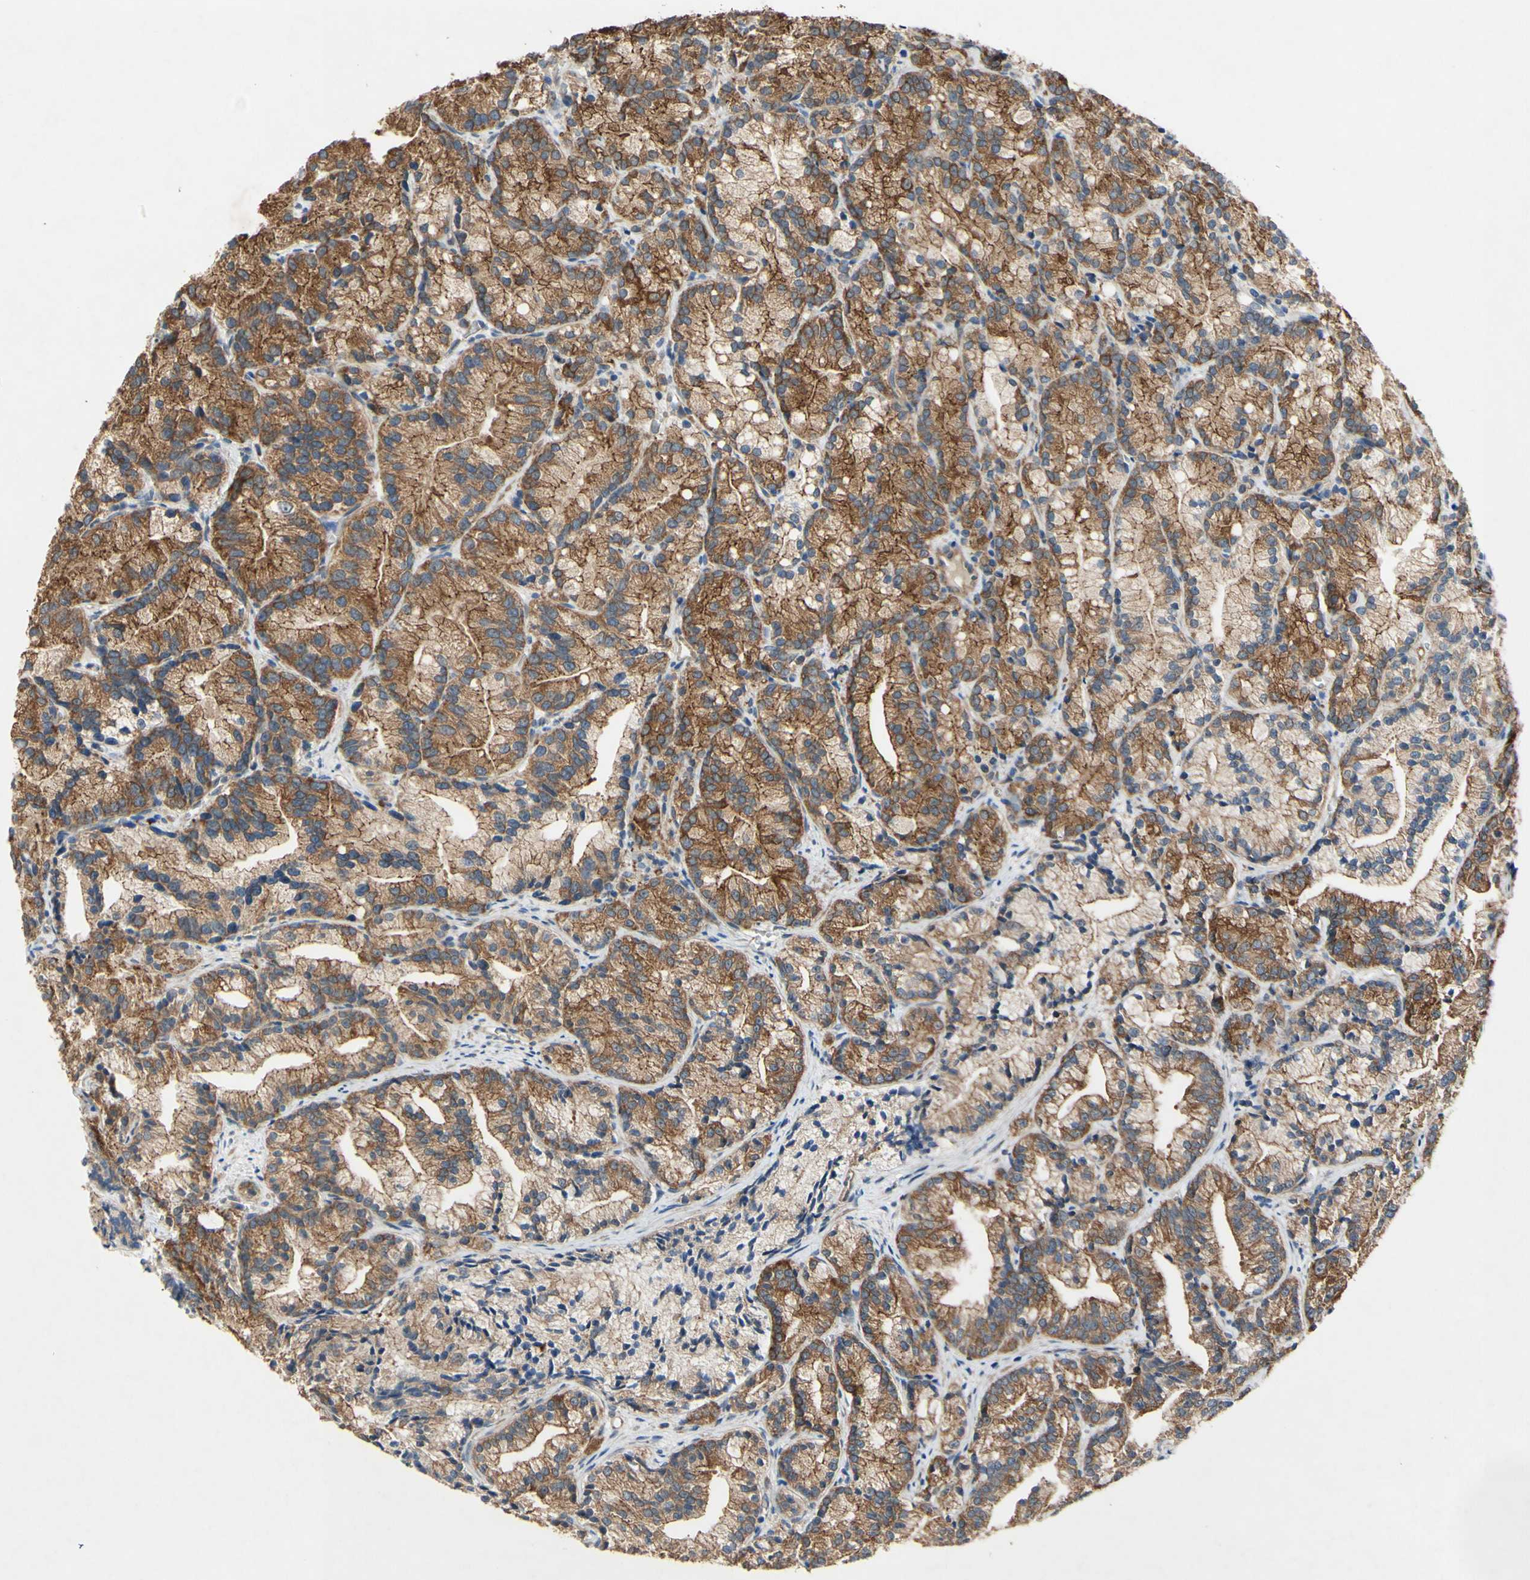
{"staining": {"intensity": "strong", "quantity": "25%-75%", "location": "cytoplasmic/membranous"}, "tissue": "prostate cancer", "cell_type": "Tumor cells", "image_type": "cancer", "snomed": [{"axis": "morphology", "description": "Adenocarcinoma, Low grade"}, {"axis": "topography", "description": "Prostate"}], "caption": "Protein staining of low-grade adenocarcinoma (prostate) tissue displays strong cytoplasmic/membranous expression in approximately 25%-75% of tumor cells.", "gene": "PDGFB", "patient": {"sex": "male", "age": 89}}